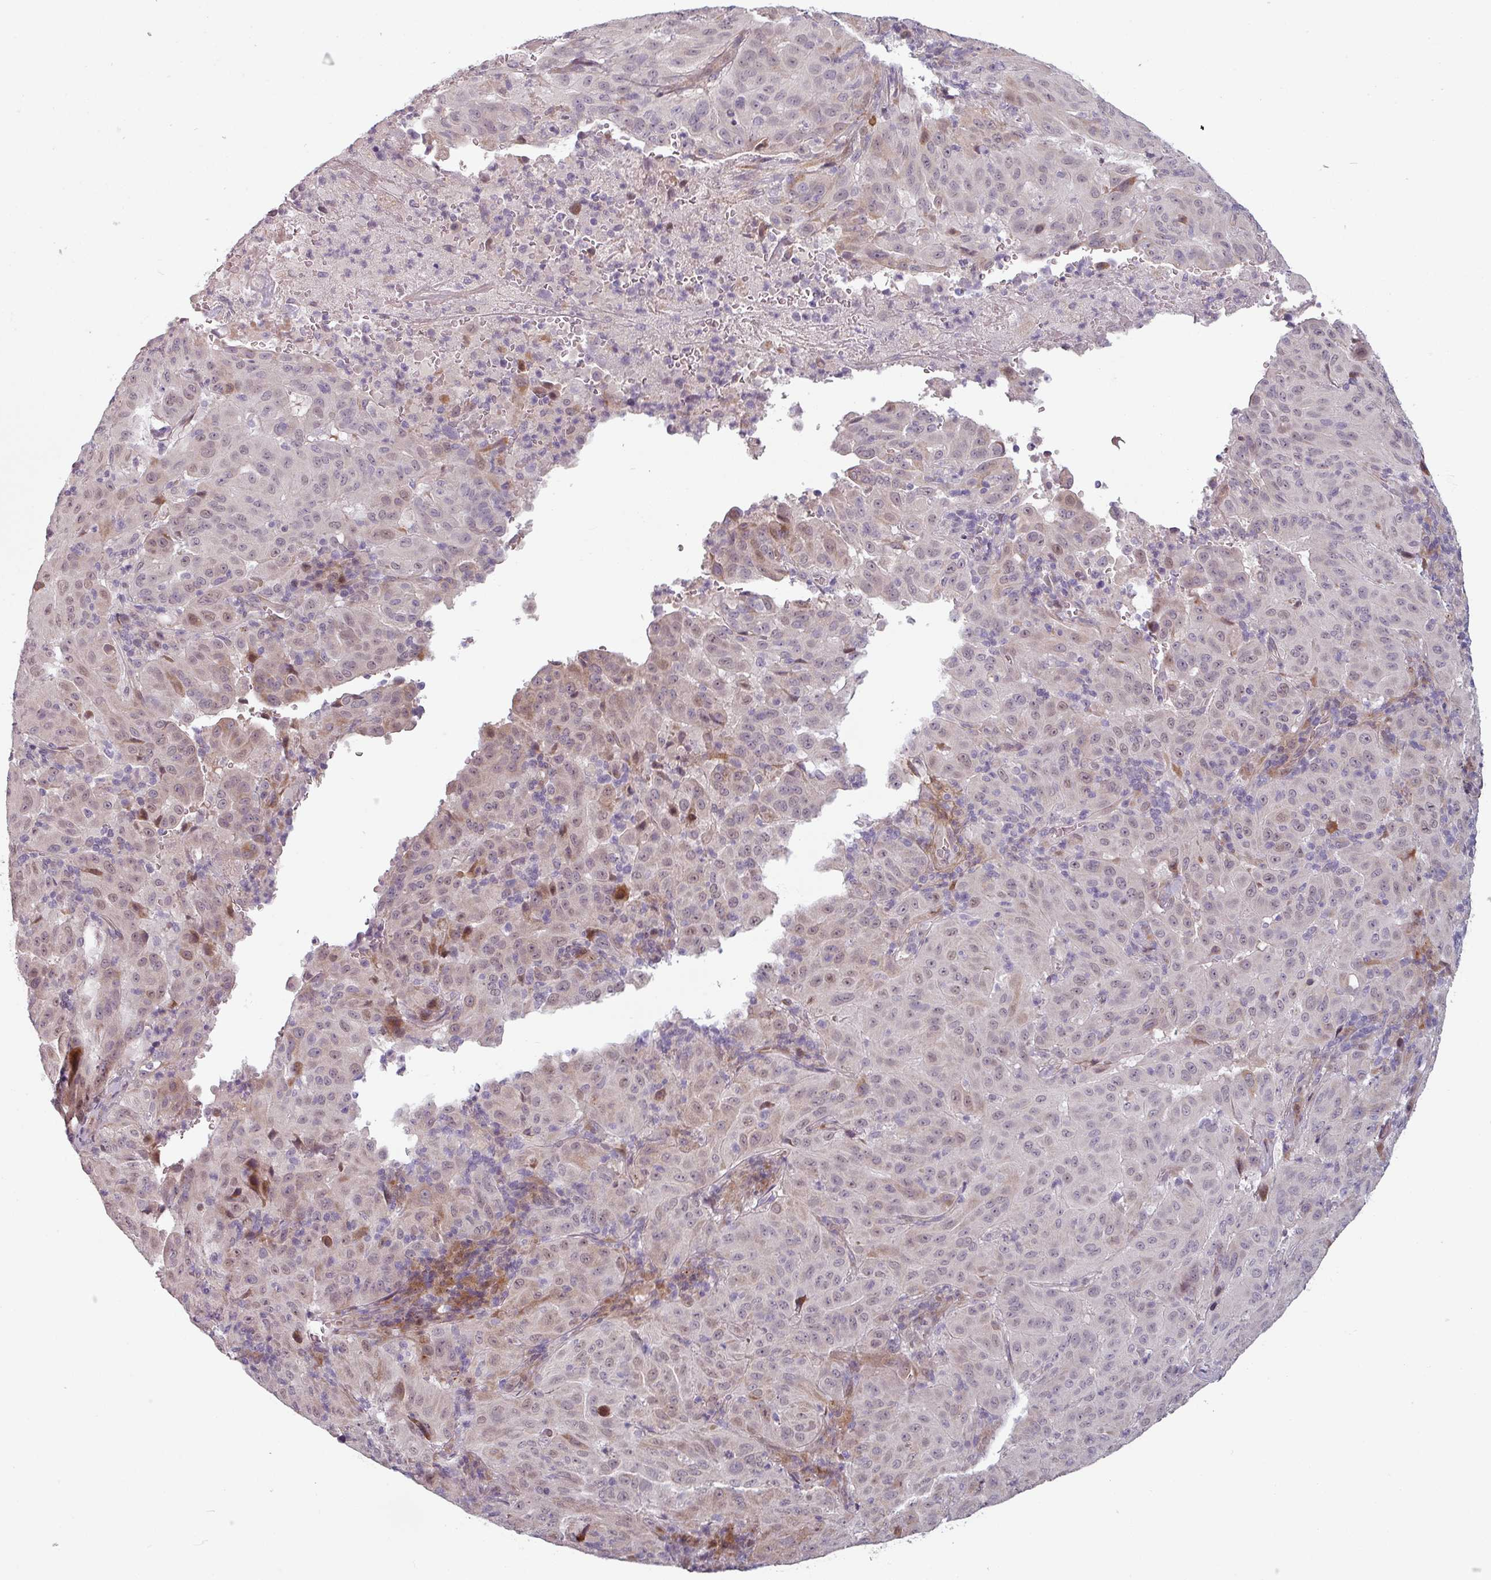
{"staining": {"intensity": "weak", "quantity": "<25%", "location": "nuclear"}, "tissue": "pancreatic cancer", "cell_type": "Tumor cells", "image_type": "cancer", "snomed": [{"axis": "morphology", "description": "Adenocarcinoma, NOS"}, {"axis": "topography", "description": "Pancreas"}], "caption": "A high-resolution micrograph shows IHC staining of pancreatic cancer, which shows no significant staining in tumor cells. (Brightfield microscopy of DAB (3,3'-diaminobenzidine) immunohistochemistry at high magnification).", "gene": "CYB5RL", "patient": {"sex": "male", "age": 63}}